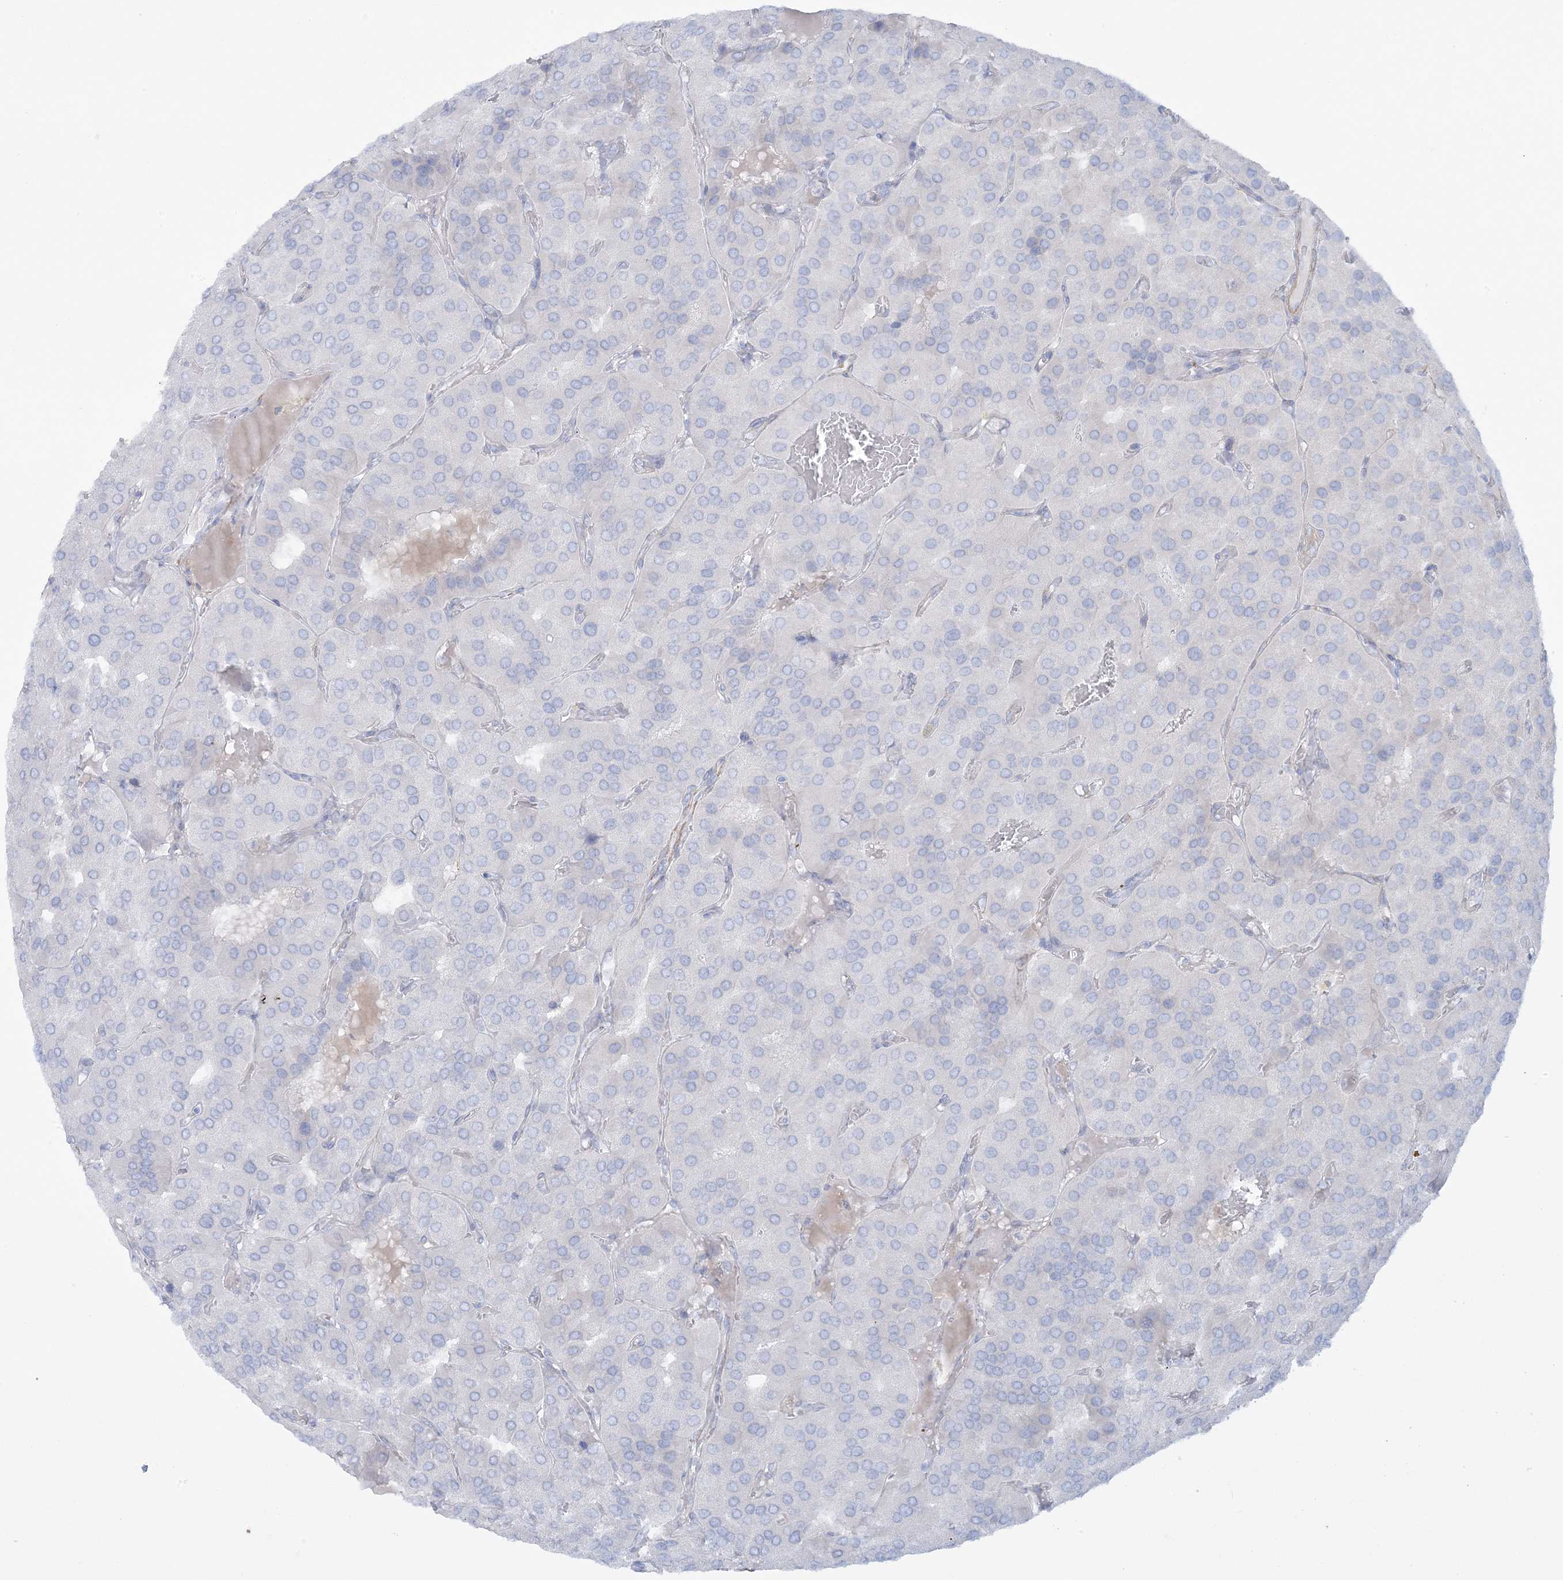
{"staining": {"intensity": "negative", "quantity": "none", "location": "none"}, "tissue": "parathyroid gland", "cell_type": "Glandular cells", "image_type": "normal", "snomed": [{"axis": "morphology", "description": "Normal tissue, NOS"}, {"axis": "morphology", "description": "Adenoma, NOS"}, {"axis": "topography", "description": "Parathyroid gland"}], "caption": "The histopathology image shows no significant positivity in glandular cells of parathyroid gland.", "gene": "AGXT", "patient": {"sex": "female", "age": 86}}